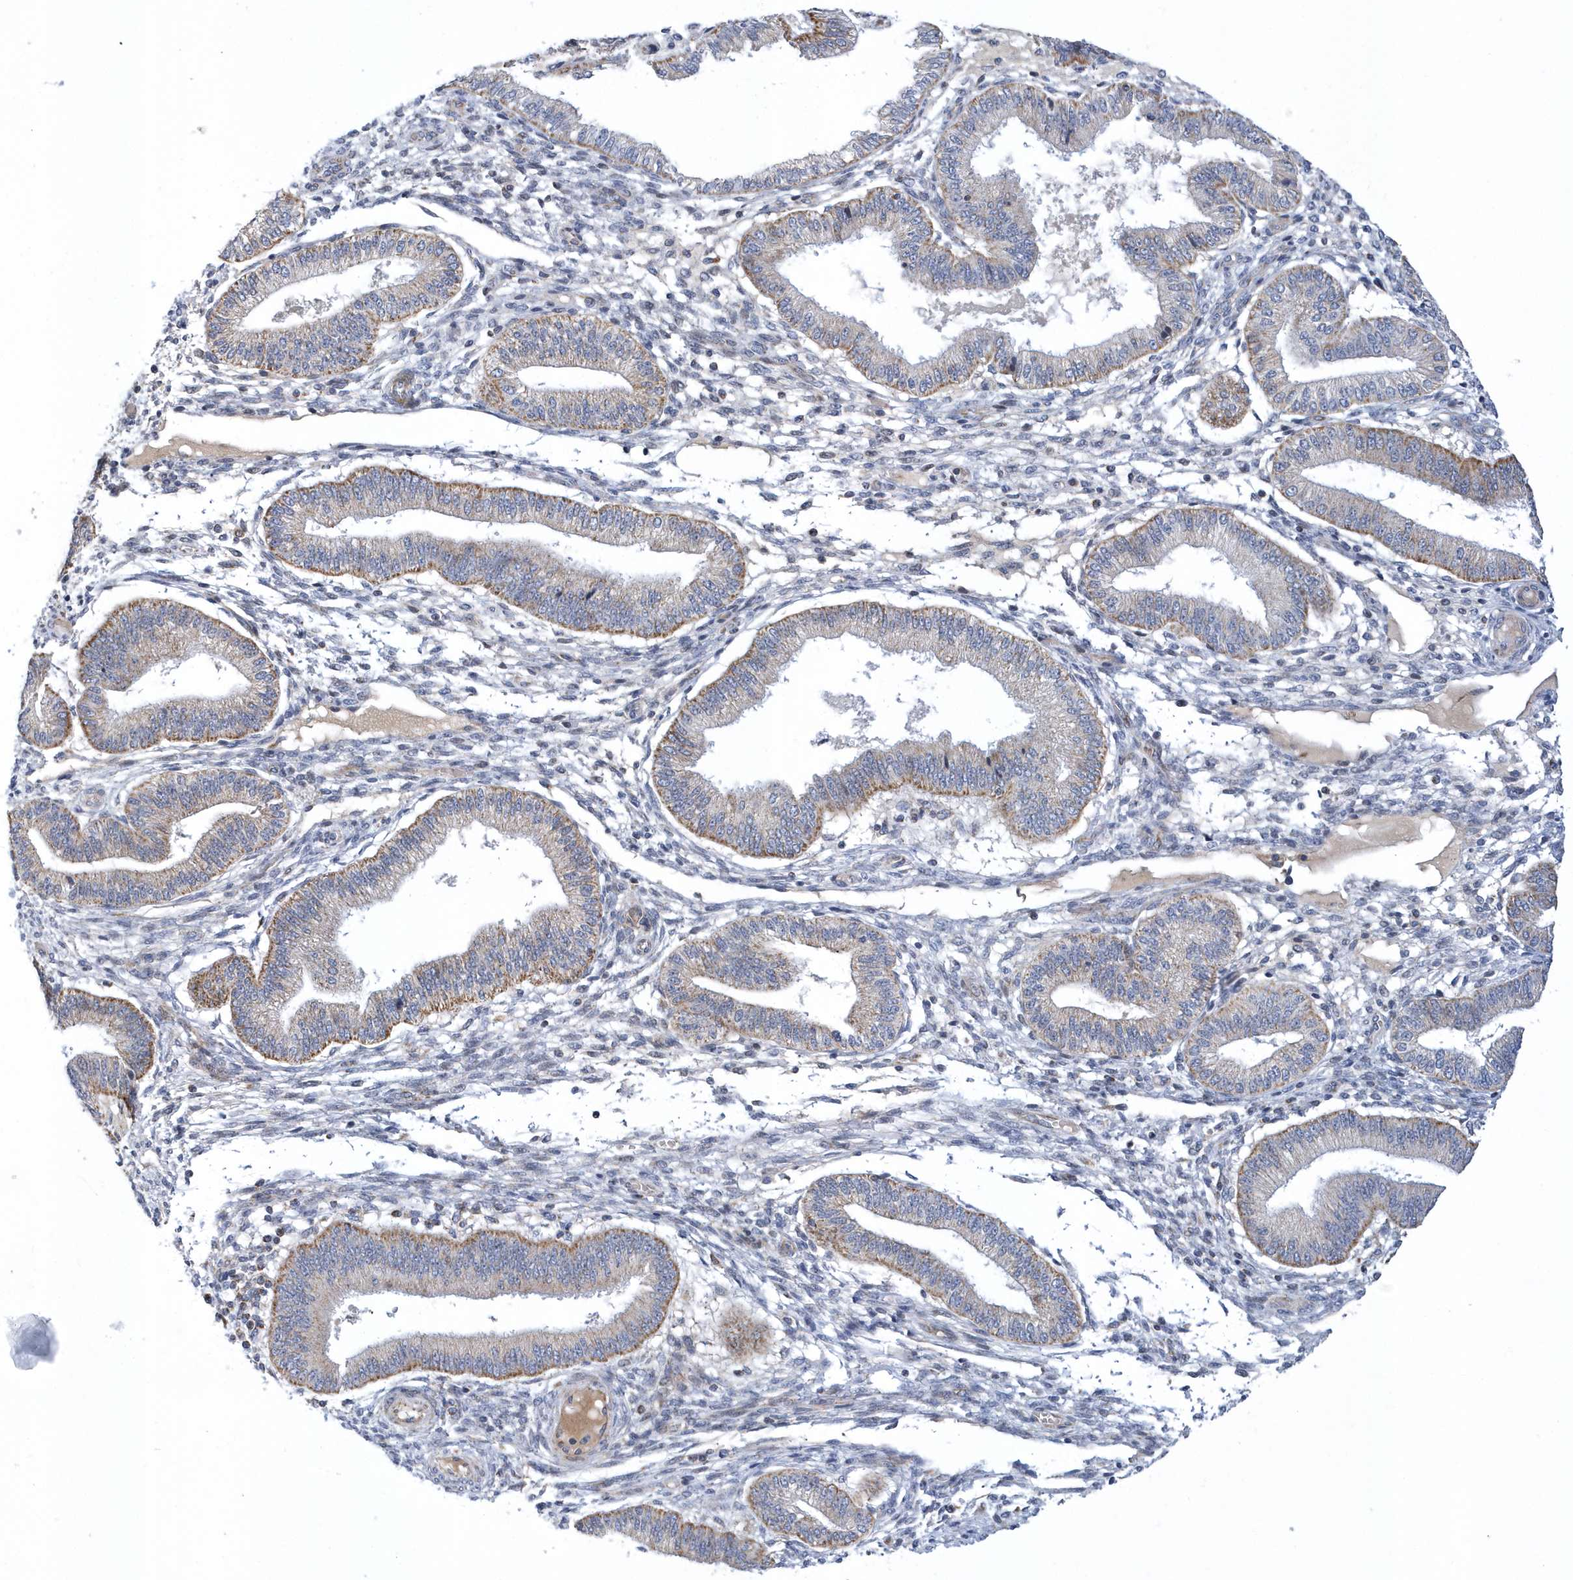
{"staining": {"intensity": "weak", "quantity": "<25%", "location": "cytoplasmic/membranous"}, "tissue": "endometrium", "cell_type": "Cells in endometrial stroma", "image_type": "normal", "snomed": [{"axis": "morphology", "description": "Normal tissue, NOS"}, {"axis": "topography", "description": "Endometrium"}], "caption": "This photomicrograph is of benign endometrium stained with IHC to label a protein in brown with the nuclei are counter-stained blue. There is no staining in cells in endometrial stroma.", "gene": "VWA5B2", "patient": {"sex": "female", "age": 39}}